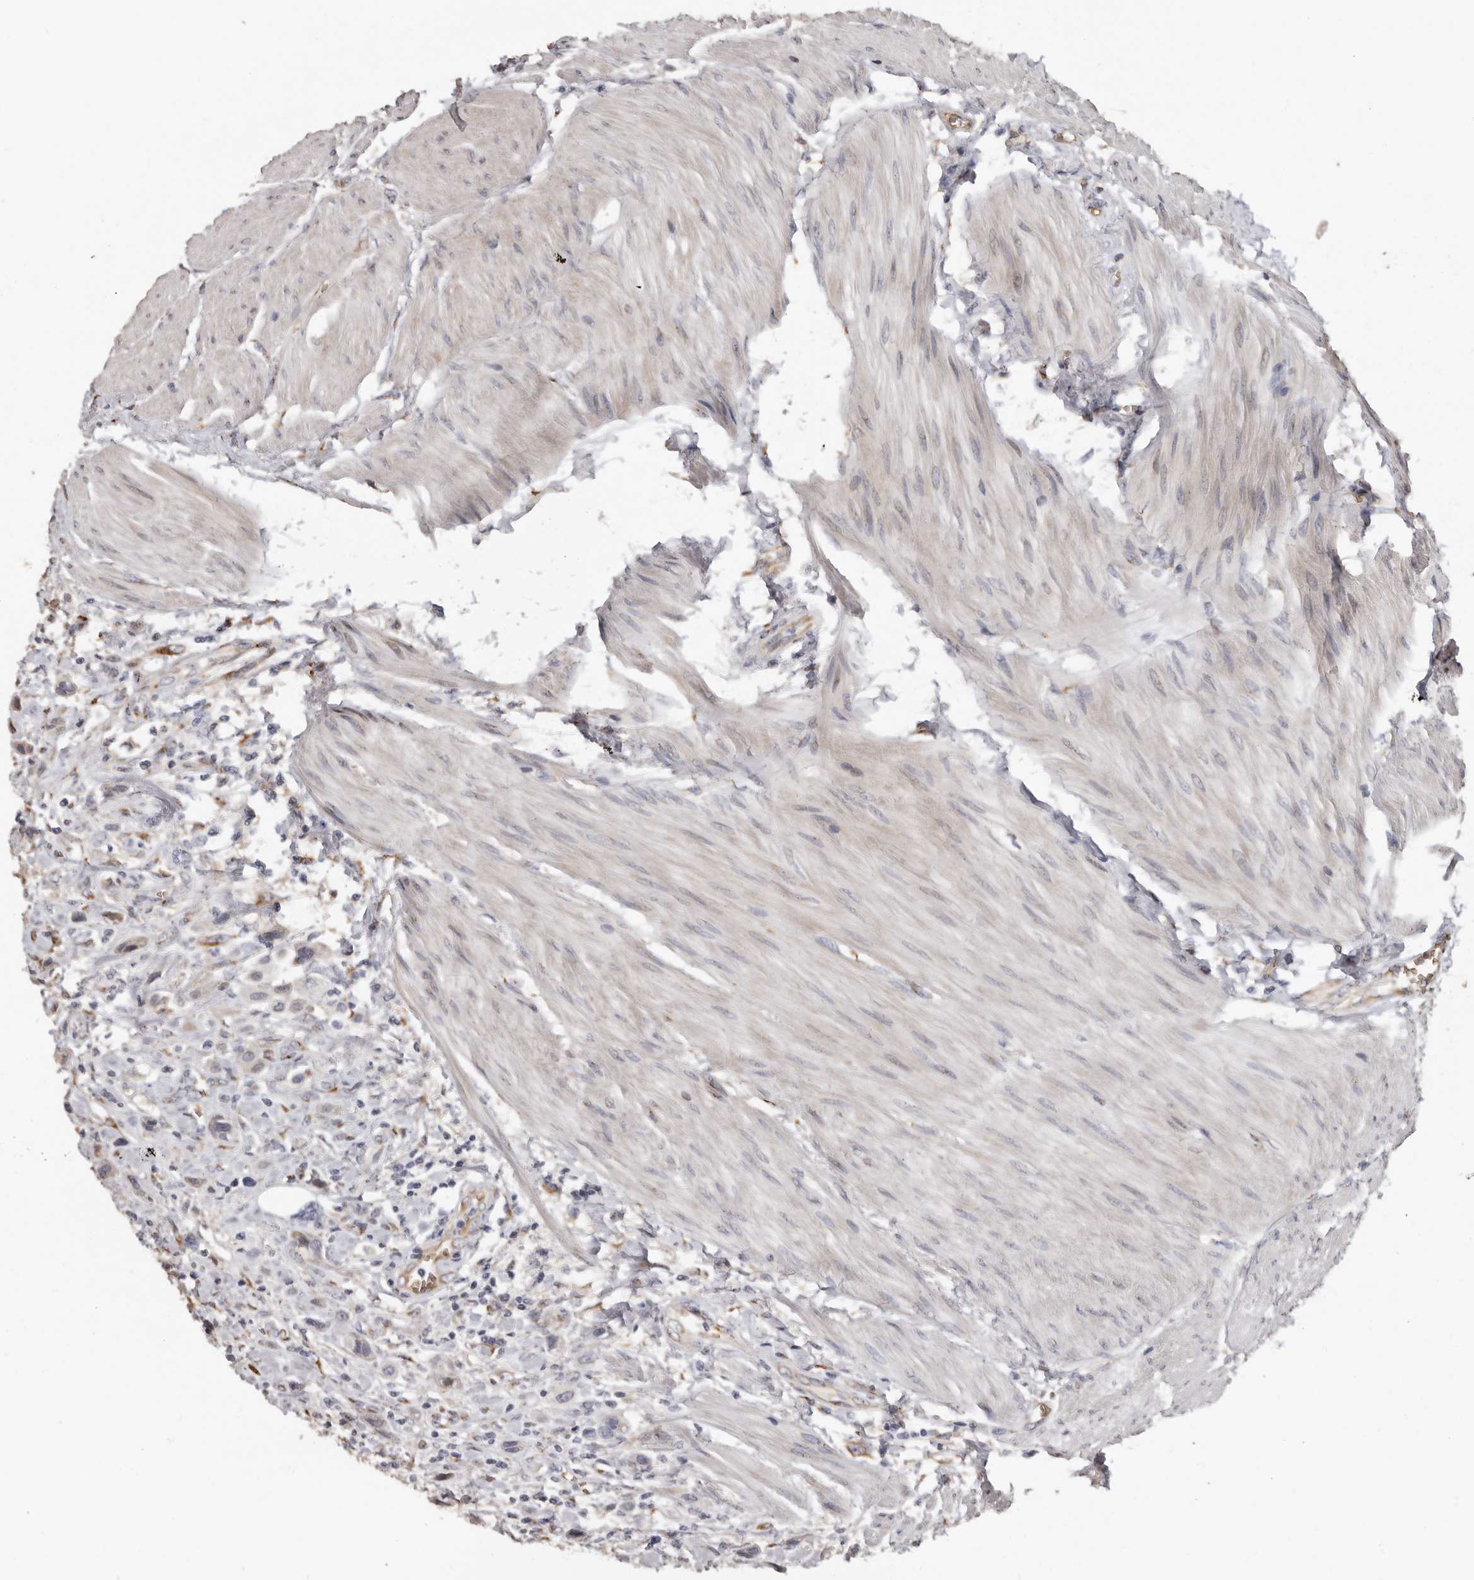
{"staining": {"intensity": "negative", "quantity": "none", "location": "none"}, "tissue": "urothelial cancer", "cell_type": "Tumor cells", "image_type": "cancer", "snomed": [{"axis": "morphology", "description": "Urothelial carcinoma, High grade"}, {"axis": "topography", "description": "Urinary bladder"}], "caption": "Immunohistochemical staining of urothelial carcinoma (high-grade) shows no significant expression in tumor cells. (DAB (3,3'-diaminobenzidine) immunohistochemistry visualized using brightfield microscopy, high magnification).", "gene": "ENTREP1", "patient": {"sex": "male", "age": 50}}